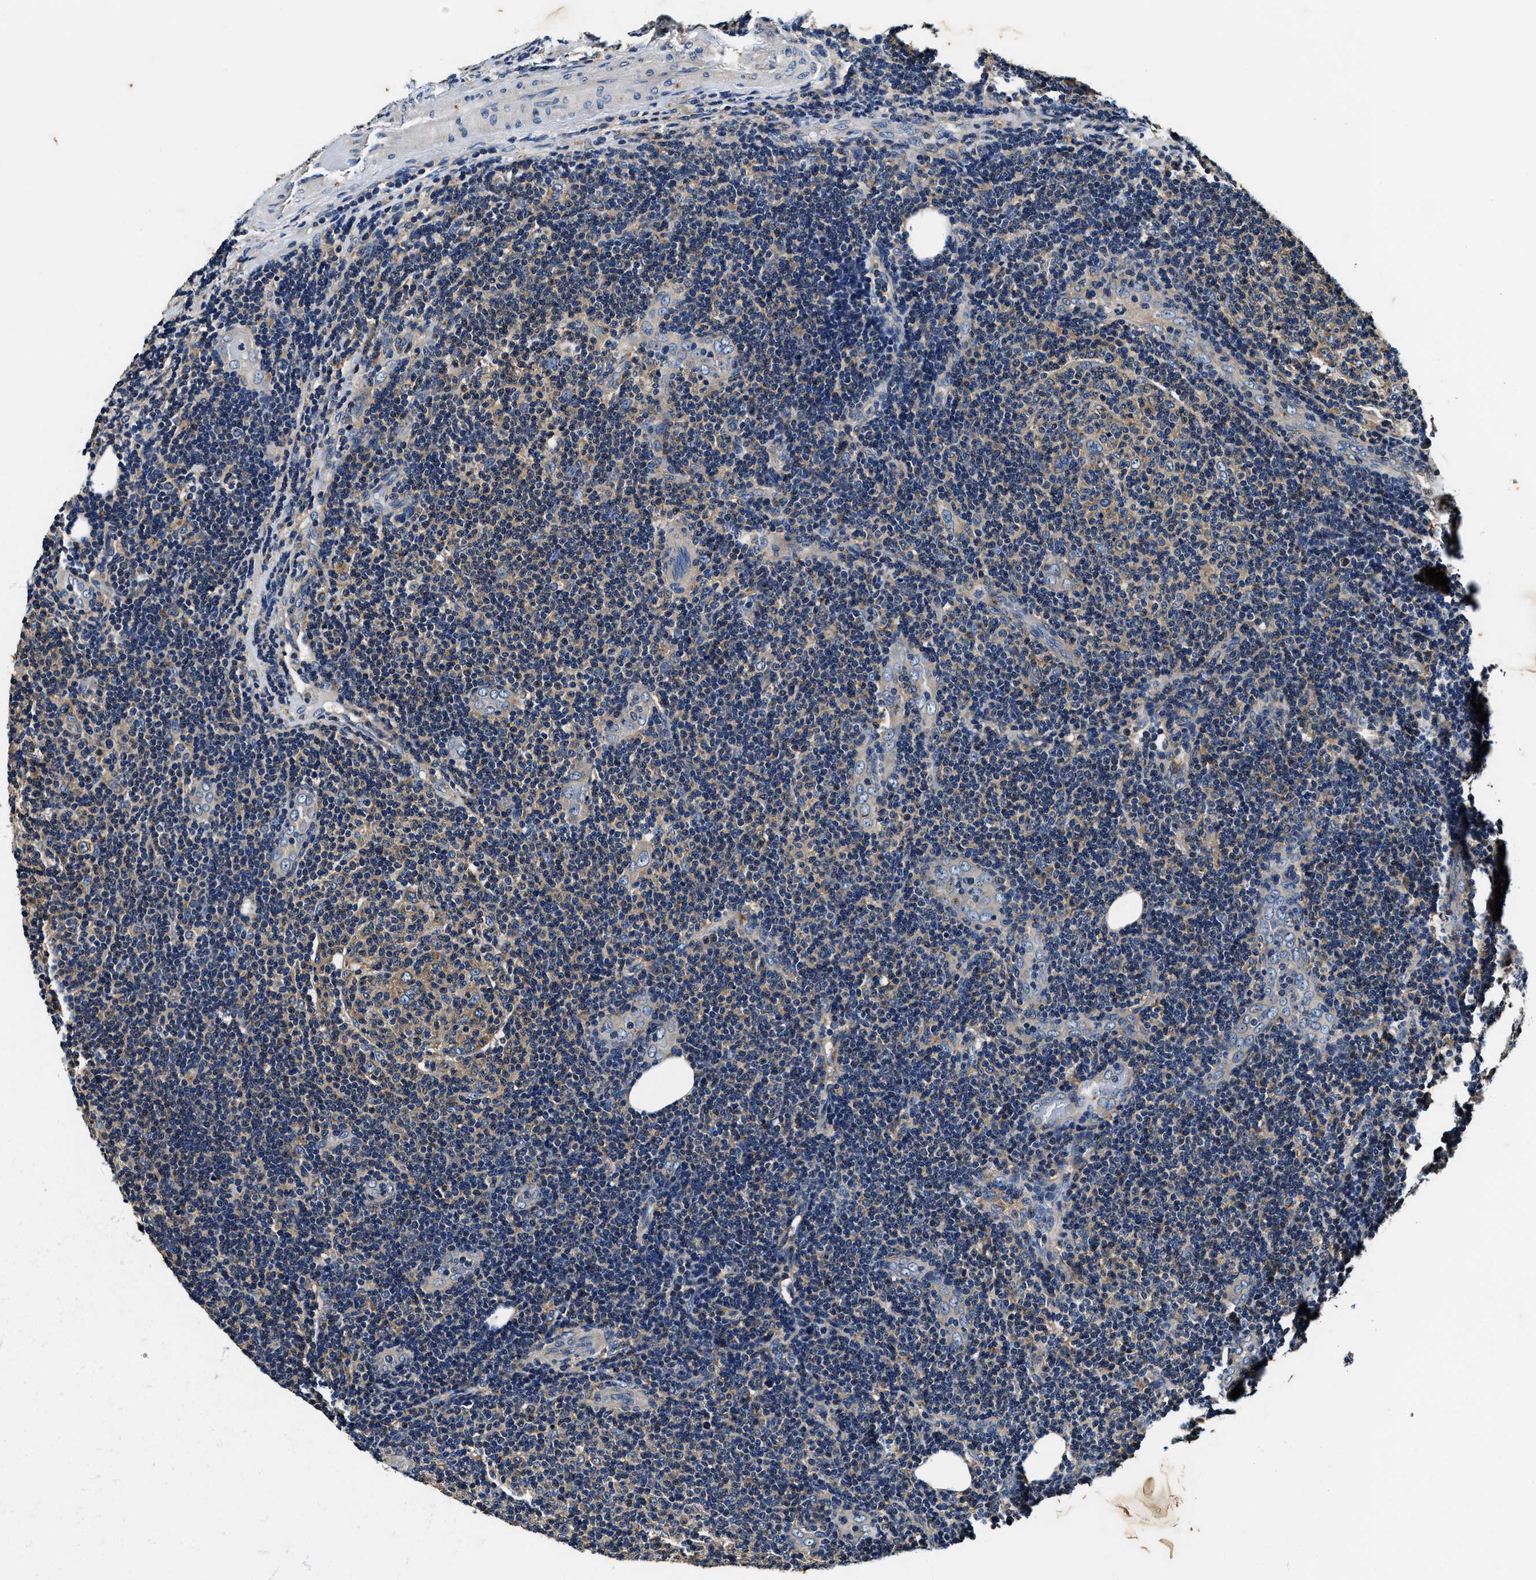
{"staining": {"intensity": "weak", "quantity": "<25%", "location": "cytoplasmic/membranous"}, "tissue": "lymphoma", "cell_type": "Tumor cells", "image_type": "cancer", "snomed": [{"axis": "morphology", "description": "Malignant lymphoma, non-Hodgkin's type, Low grade"}, {"axis": "topography", "description": "Lymph node"}], "caption": "Immunohistochemical staining of malignant lymphoma, non-Hodgkin's type (low-grade) displays no significant expression in tumor cells.", "gene": "PI4KB", "patient": {"sex": "male", "age": 83}}